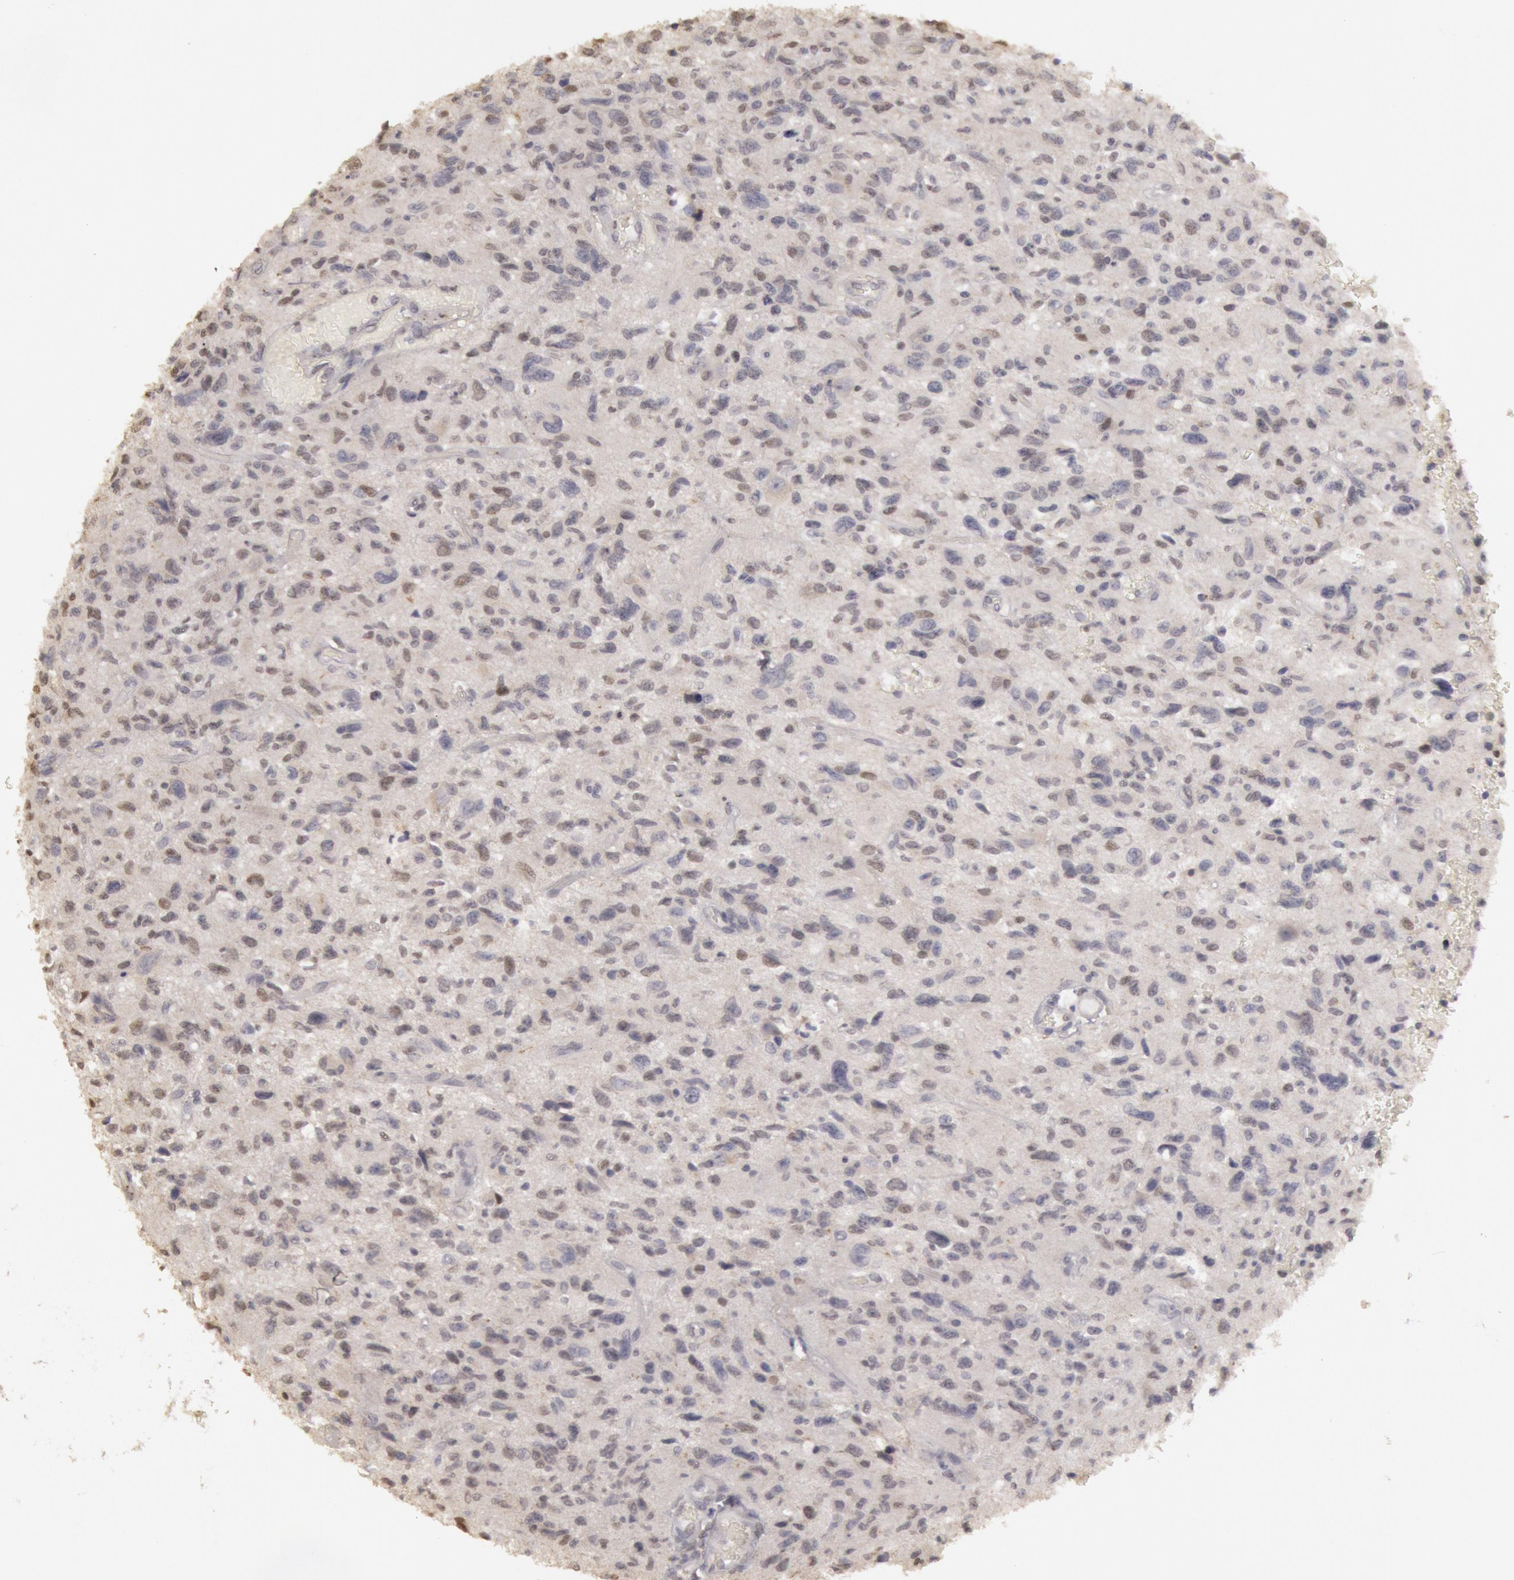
{"staining": {"intensity": "negative", "quantity": "none", "location": "none"}, "tissue": "glioma", "cell_type": "Tumor cells", "image_type": "cancer", "snomed": [{"axis": "morphology", "description": "Glioma, malignant, High grade"}, {"axis": "topography", "description": "Brain"}], "caption": "Tumor cells show no significant protein positivity in malignant glioma (high-grade).", "gene": "RIMBP3C", "patient": {"sex": "female", "age": 60}}